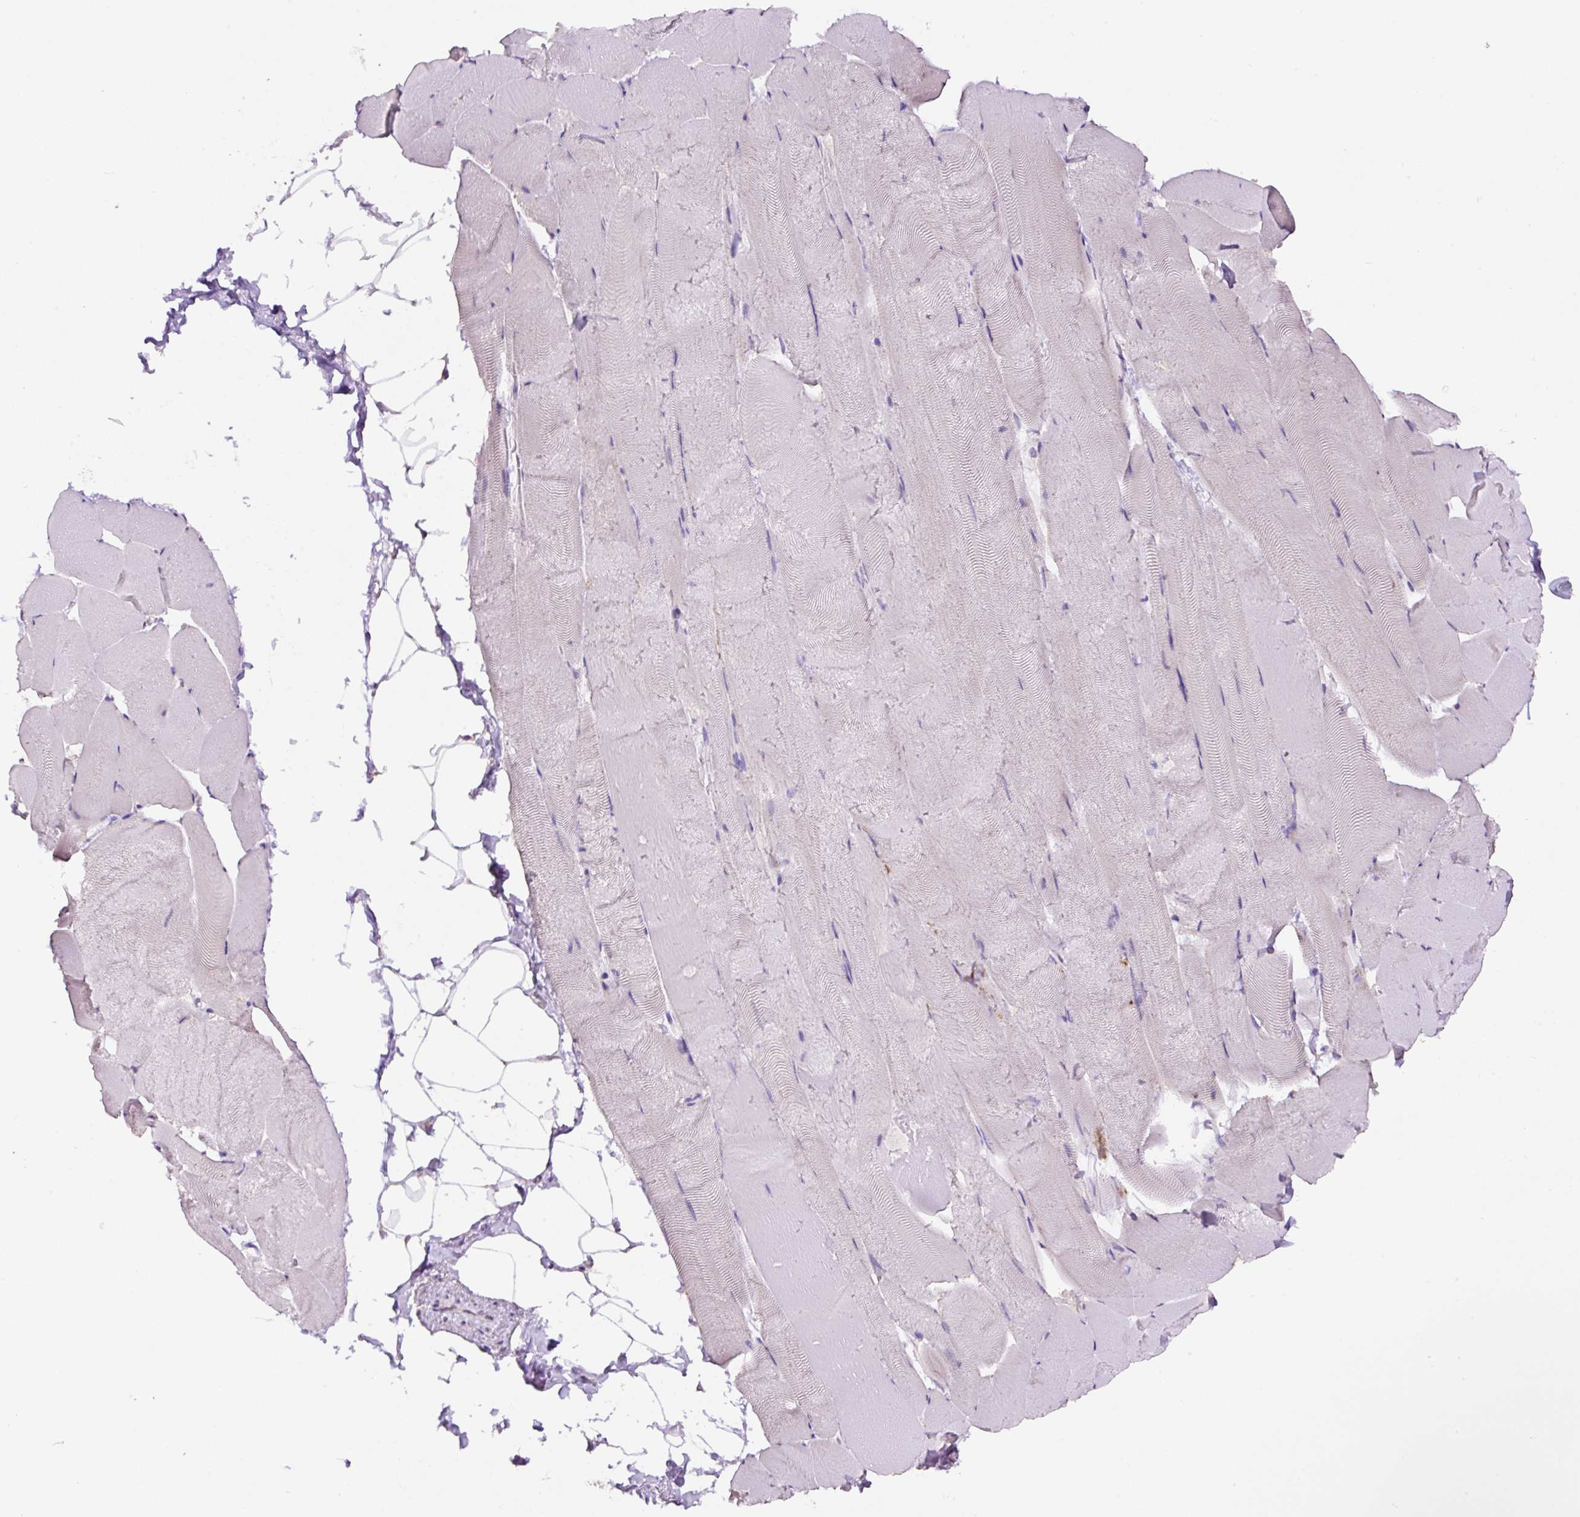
{"staining": {"intensity": "negative", "quantity": "none", "location": "none"}, "tissue": "skeletal muscle", "cell_type": "Myocytes", "image_type": "normal", "snomed": [{"axis": "morphology", "description": "Normal tissue, NOS"}, {"axis": "topography", "description": "Skeletal muscle"}], "caption": "A micrograph of skeletal muscle stained for a protein reveals no brown staining in myocytes.", "gene": "RPS23", "patient": {"sex": "female", "age": 64}}